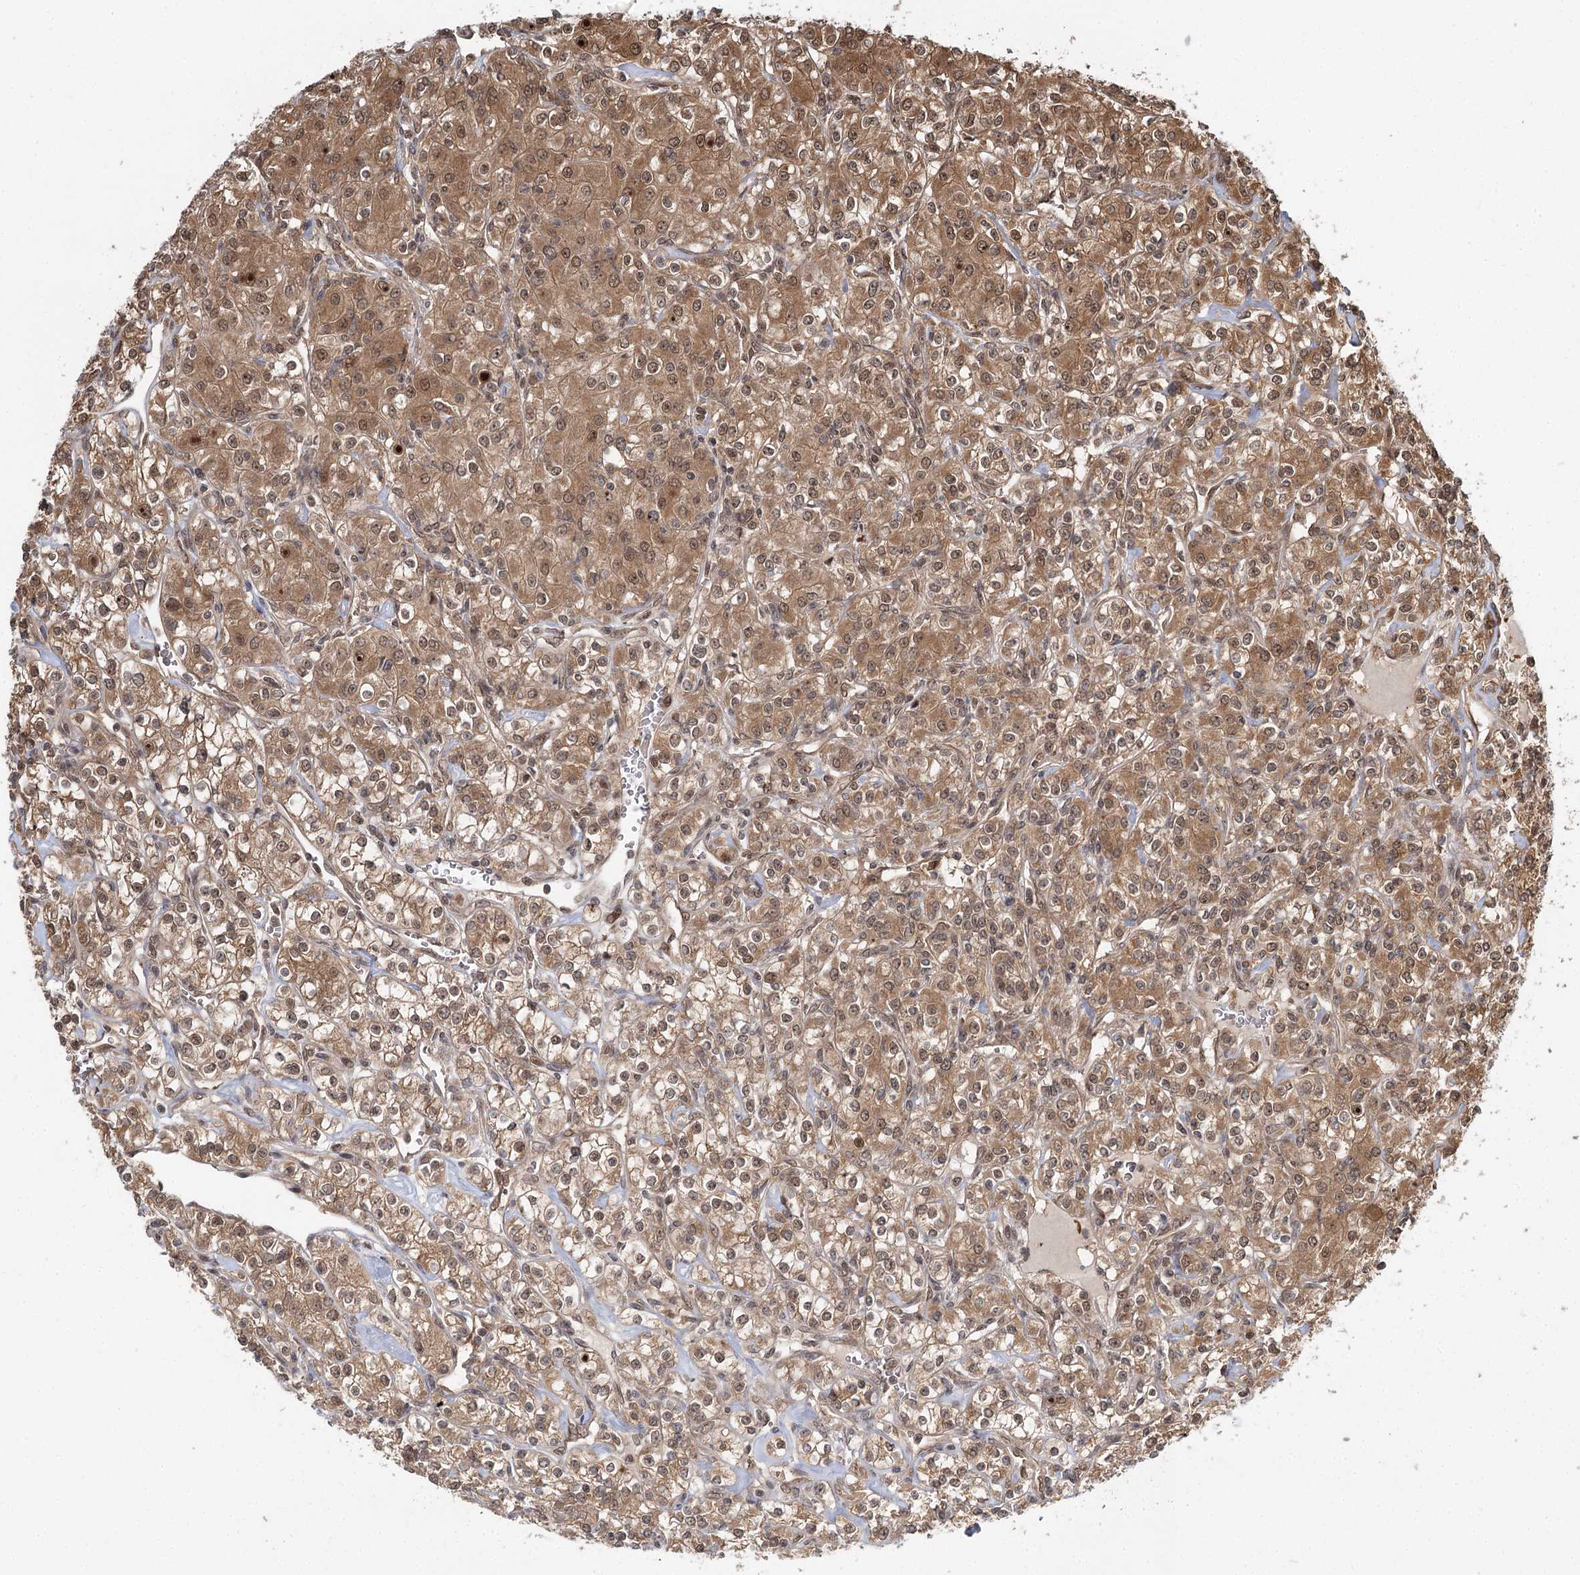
{"staining": {"intensity": "moderate", "quantity": ">75%", "location": "cytoplasmic/membranous,nuclear"}, "tissue": "renal cancer", "cell_type": "Tumor cells", "image_type": "cancer", "snomed": [{"axis": "morphology", "description": "Adenocarcinoma, NOS"}, {"axis": "topography", "description": "Kidney"}], "caption": "This is a photomicrograph of immunohistochemistry (IHC) staining of adenocarcinoma (renal), which shows moderate positivity in the cytoplasmic/membranous and nuclear of tumor cells.", "gene": "N6AMT1", "patient": {"sex": "male", "age": 77}}